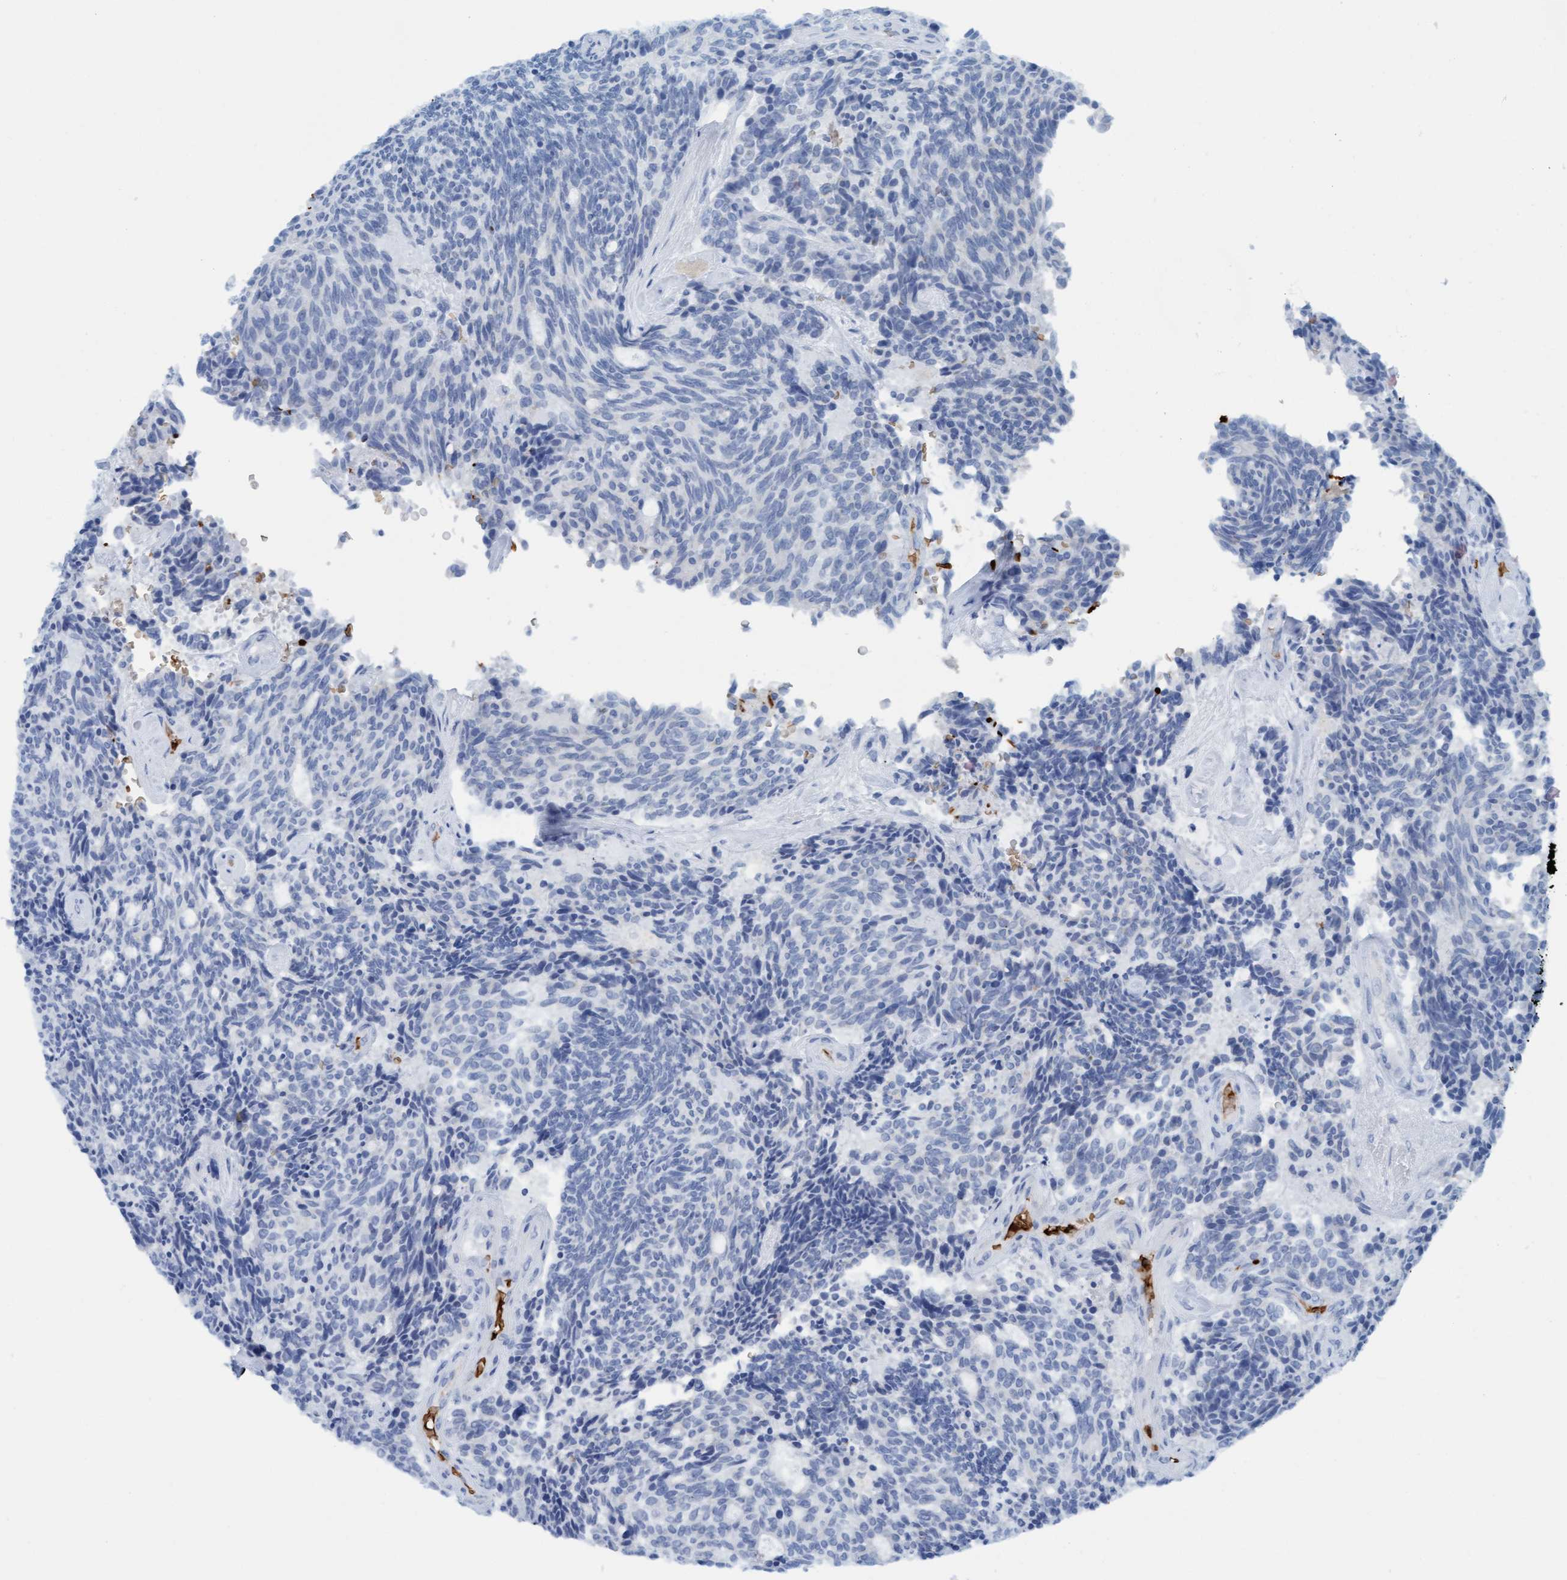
{"staining": {"intensity": "negative", "quantity": "none", "location": "none"}, "tissue": "carcinoid", "cell_type": "Tumor cells", "image_type": "cancer", "snomed": [{"axis": "morphology", "description": "Carcinoid, malignant, NOS"}, {"axis": "topography", "description": "Pancreas"}], "caption": "This image is of malignant carcinoid stained with immunohistochemistry (IHC) to label a protein in brown with the nuclei are counter-stained blue. There is no expression in tumor cells.", "gene": "P2RX5", "patient": {"sex": "female", "age": 54}}